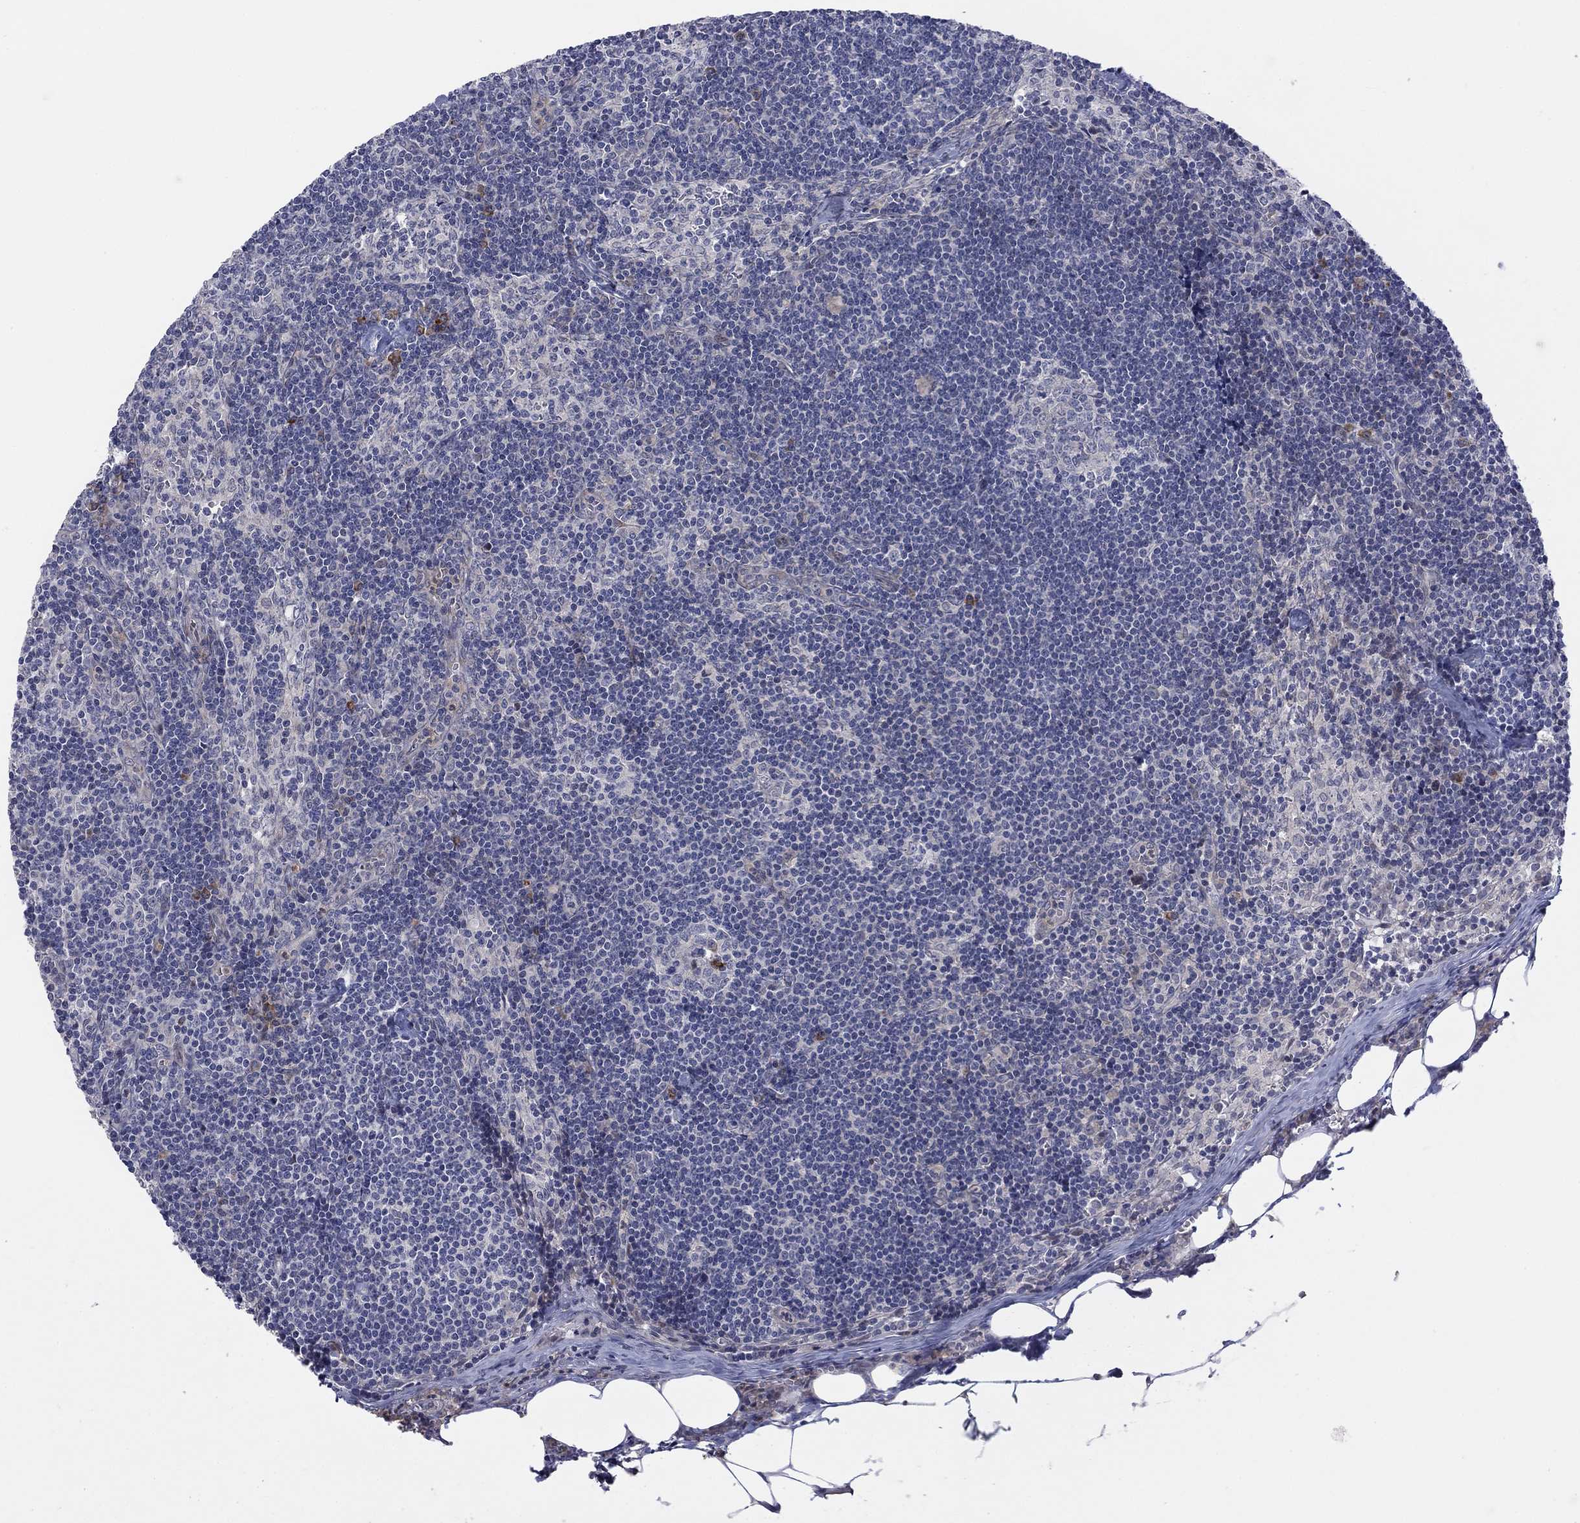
{"staining": {"intensity": "strong", "quantity": "<25%", "location": "cytoplasmic/membranous"}, "tissue": "lymph node", "cell_type": "Non-germinal center cells", "image_type": "normal", "snomed": [{"axis": "morphology", "description": "Normal tissue, NOS"}, {"axis": "topography", "description": "Lymph node"}], "caption": "Strong cytoplasmic/membranous expression for a protein is appreciated in approximately <25% of non-germinal center cells of unremarkable lymph node using immunohistochemistry (IHC).", "gene": "TTC21B", "patient": {"sex": "female", "age": 51}}